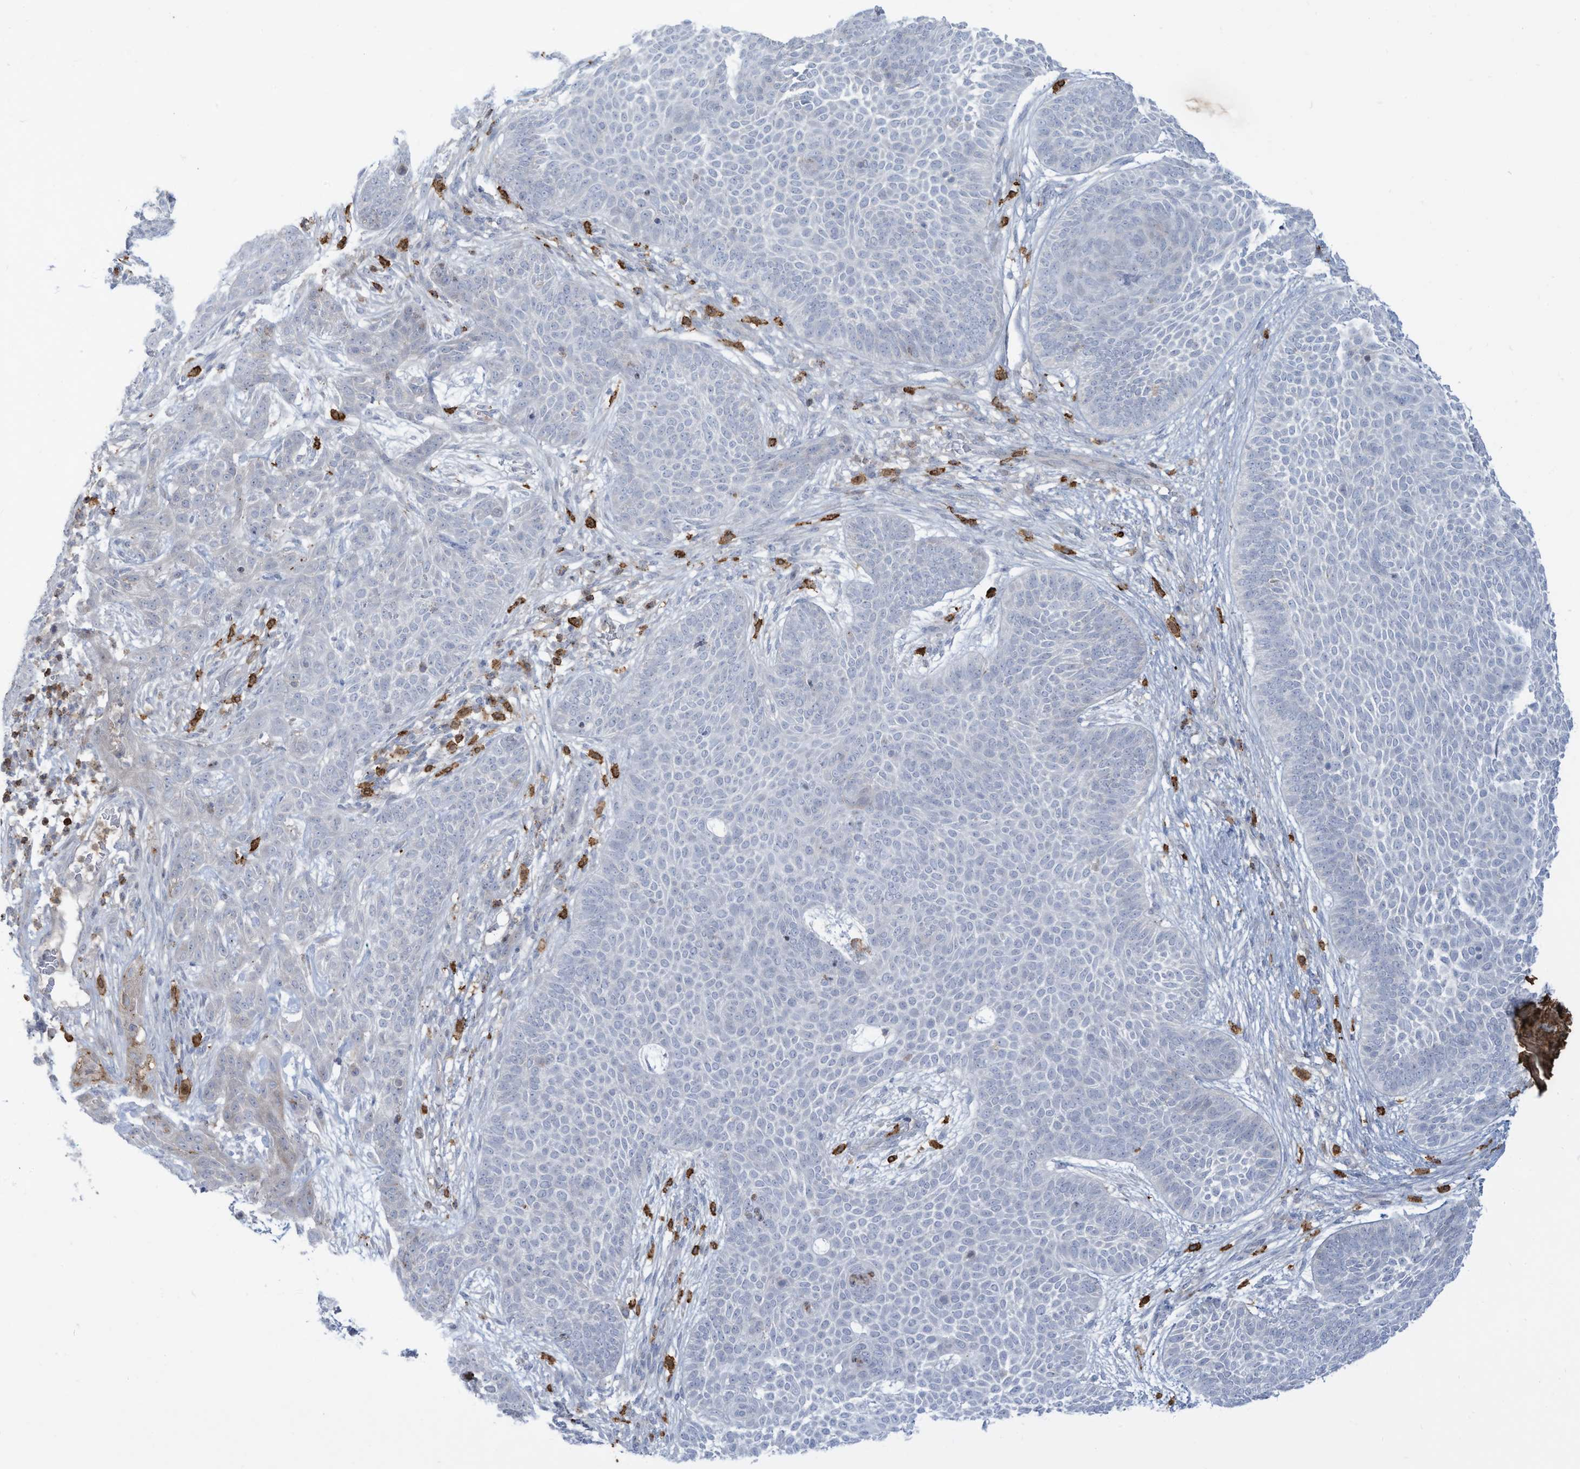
{"staining": {"intensity": "negative", "quantity": "none", "location": "none"}, "tissue": "skin cancer", "cell_type": "Tumor cells", "image_type": "cancer", "snomed": [{"axis": "morphology", "description": "Basal cell carcinoma"}, {"axis": "topography", "description": "Skin"}], "caption": "Immunohistochemistry of skin cancer exhibits no staining in tumor cells. (DAB immunohistochemistry (IHC) visualized using brightfield microscopy, high magnification).", "gene": "NOTO", "patient": {"sex": "male", "age": 85}}